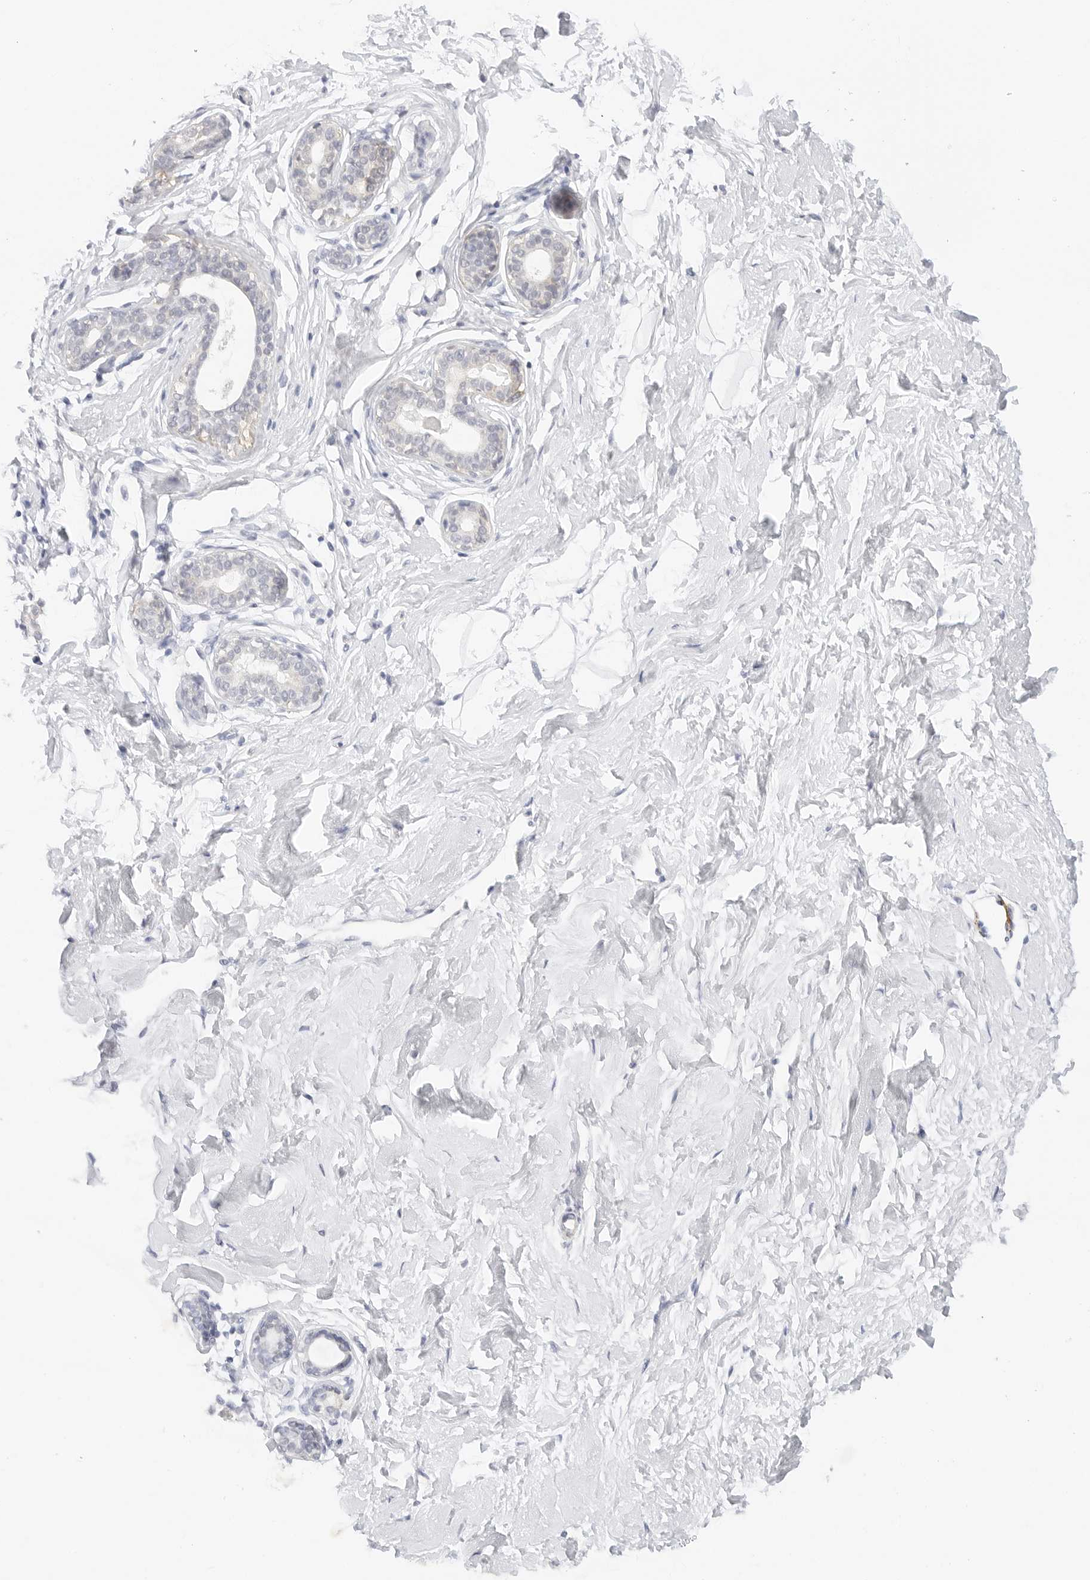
{"staining": {"intensity": "negative", "quantity": "none", "location": "none"}, "tissue": "breast", "cell_type": "Adipocytes", "image_type": "normal", "snomed": [{"axis": "morphology", "description": "Normal tissue, NOS"}, {"axis": "morphology", "description": "Adenoma, NOS"}, {"axis": "topography", "description": "Breast"}], "caption": "Breast was stained to show a protein in brown. There is no significant positivity in adipocytes. (Stains: DAB (3,3'-diaminobenzidine) IHC with hematoxylin counter stain, Microscopy: brightfield microscopy at high magnification).", "gene": "PCDH19", "patient": {"sex": "female", "age": 23}}